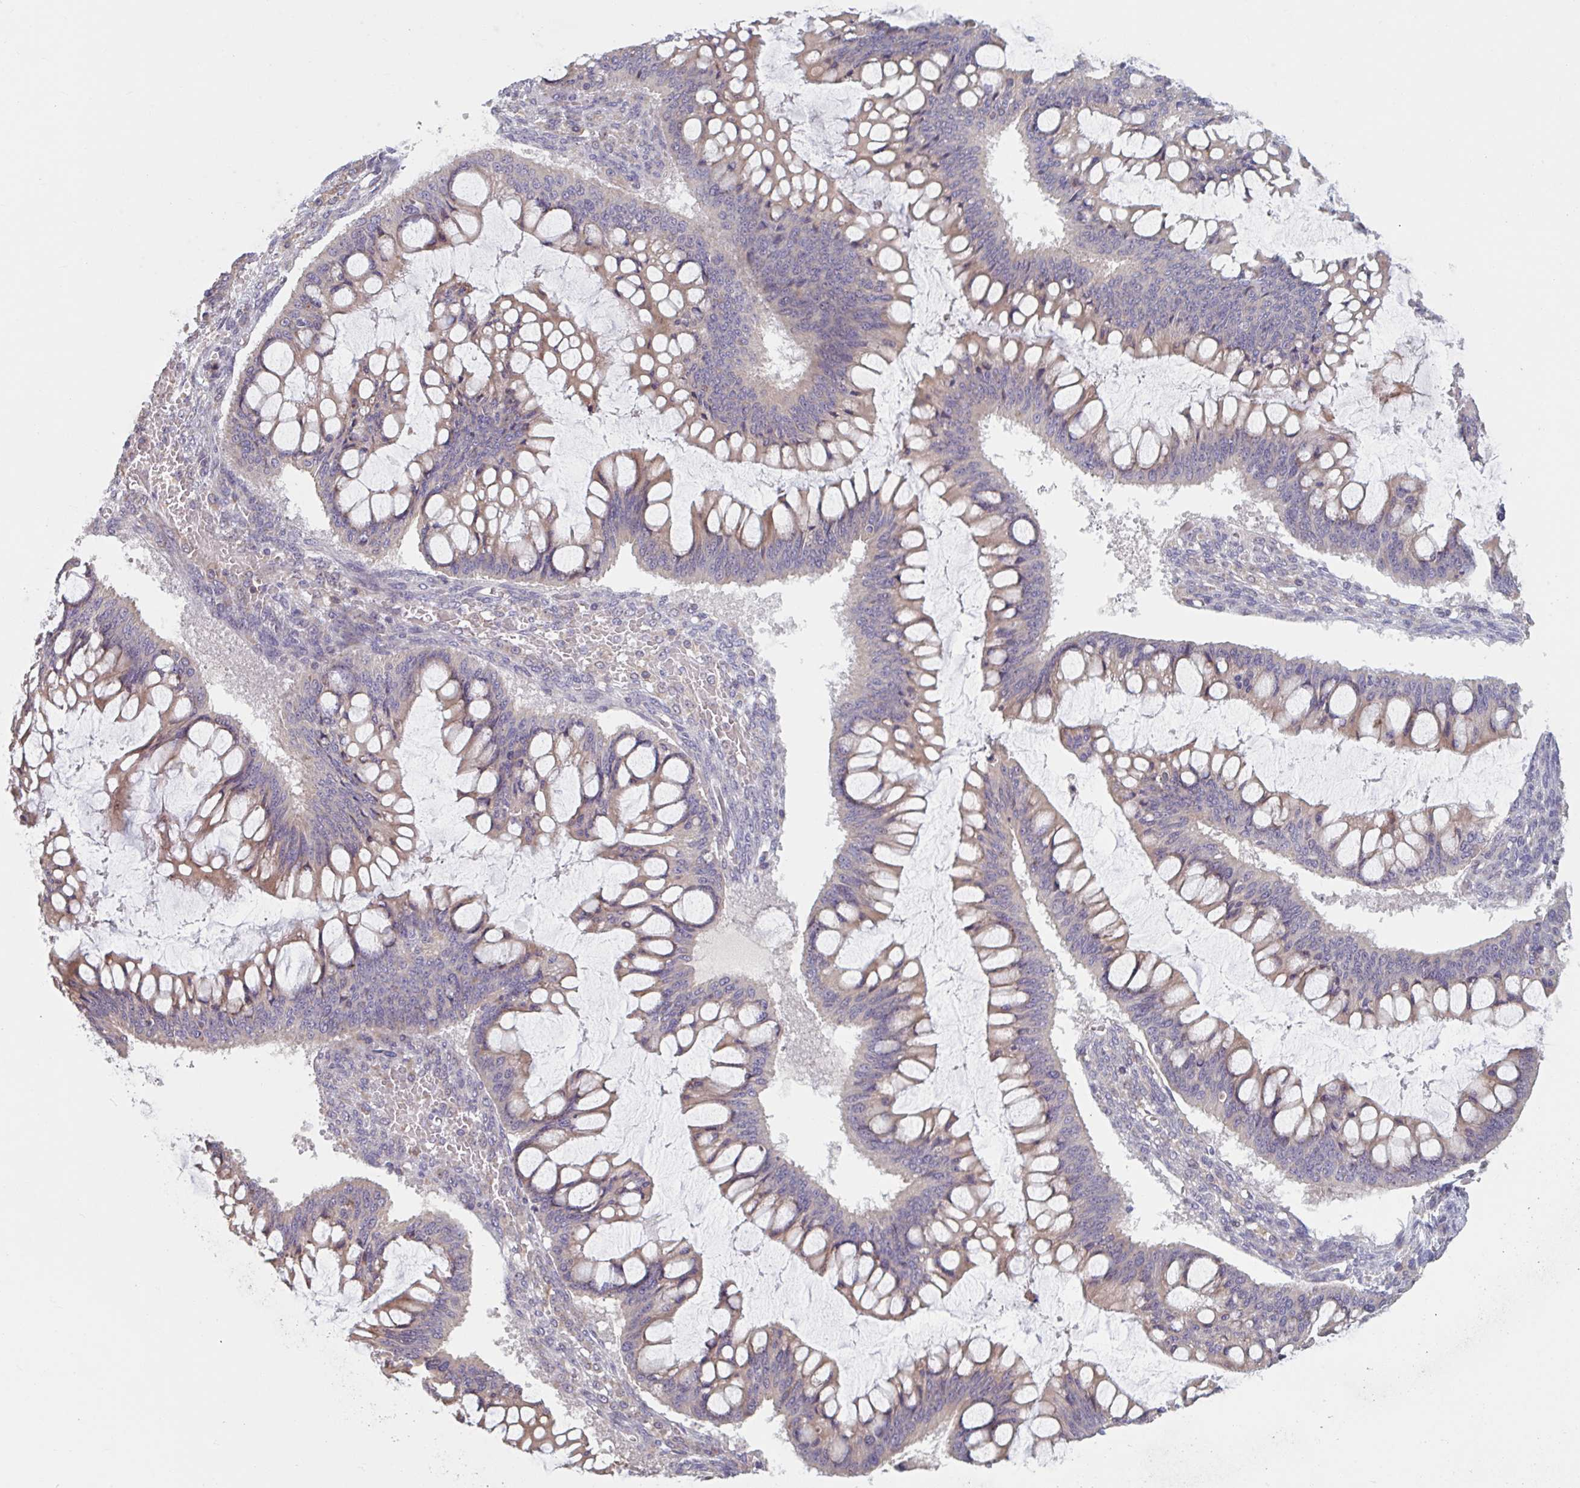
{"staining": {"intensity": "weak", "quantity": "25%-75%", "location": "cytoplasmic/membranous"}, "tissue": "ovarian cancer", "cell_type": "Tumor cells", "image_type": "cancer", "snomed": [{"axis": "morphology", "description": "Cystadenocarcinoma, mucinous, NOS"}, {"axis": "topography", "description": "Ovary"}], "caption": "This histopathology image reveals mucinous cystadenocarcinoma (ovarian) stained with immunohistochemistry to label a protein in brown. The cytoplasmic/membranous of tumor cells show weak positivity for the protein. Nuclei are counter-stained blue.", "gene": "CD1E", "patient": {"sex": "female", "age": 73}}